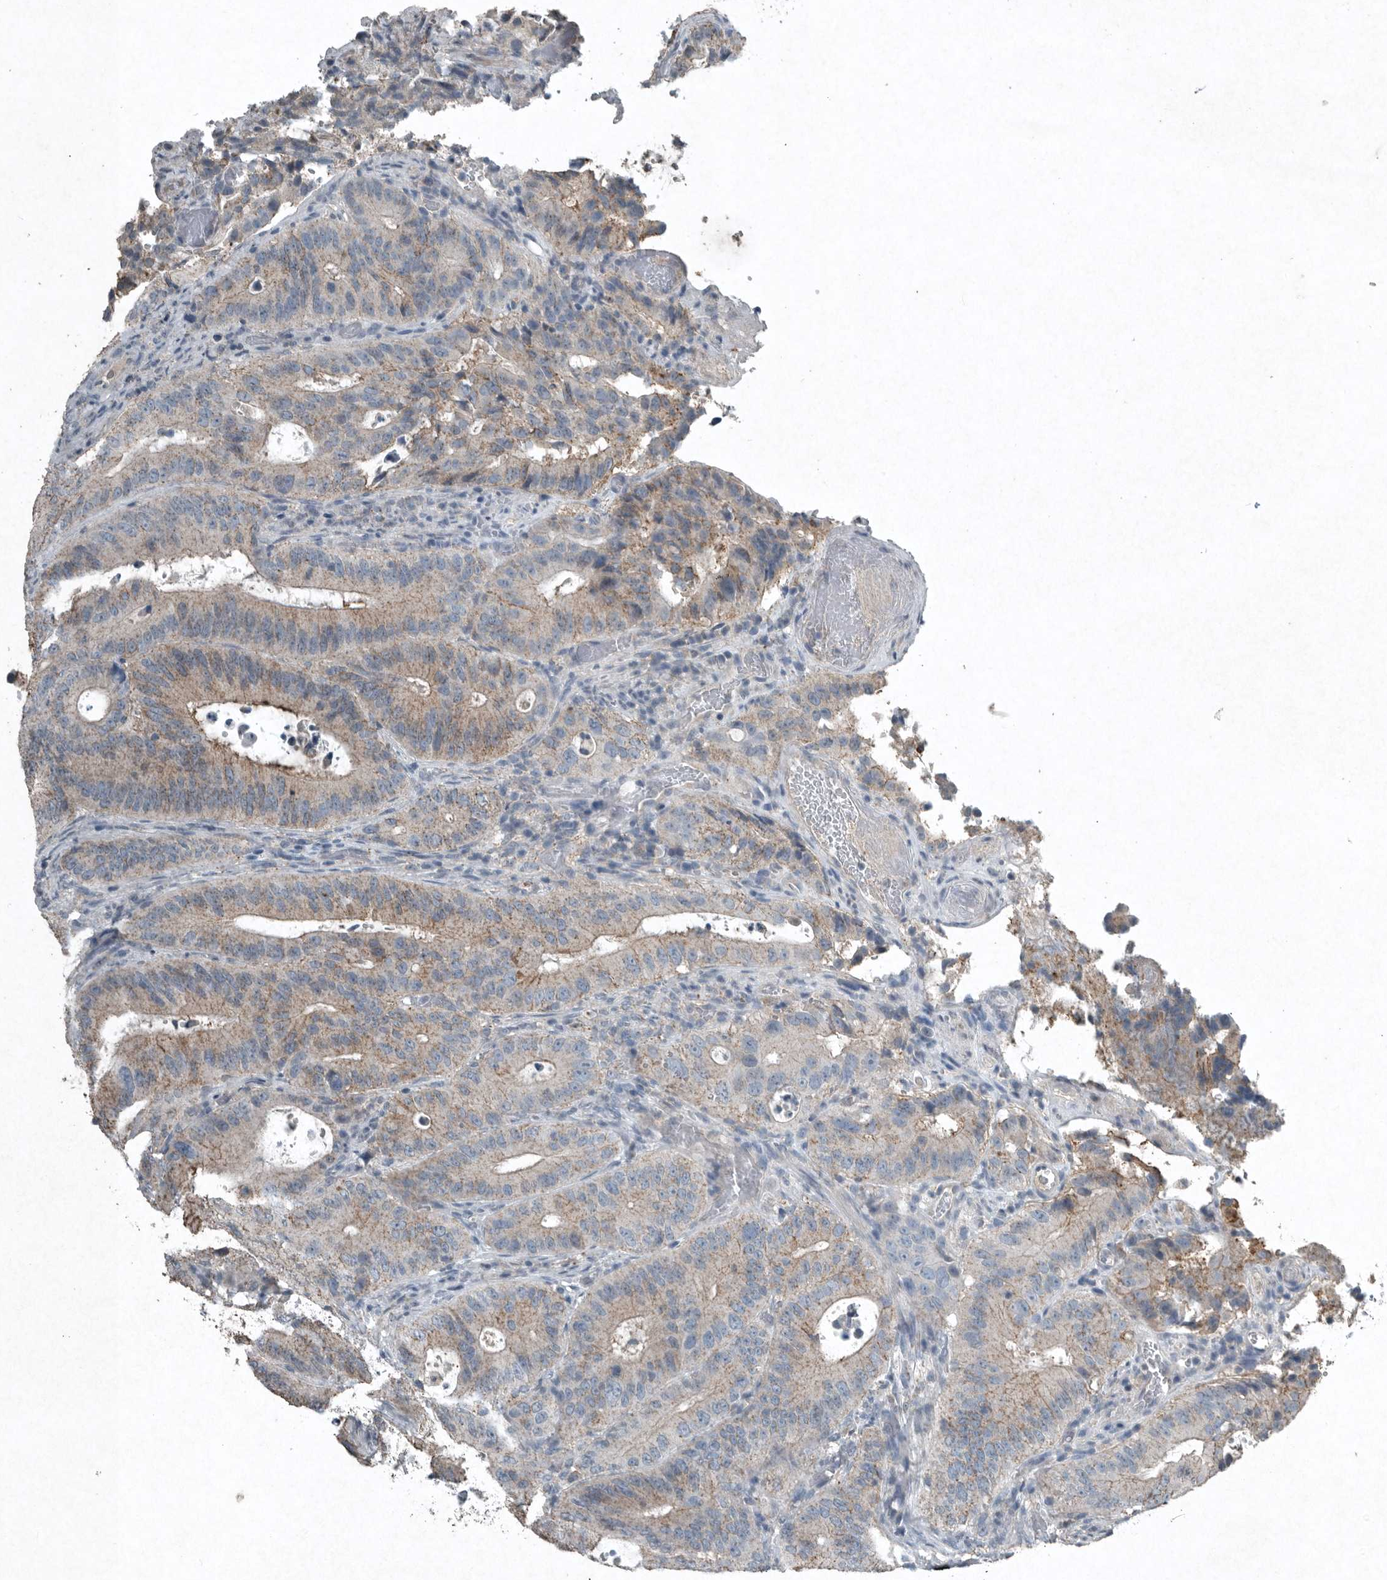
{"staining": {"intensity": "weak", "quantity": ">75%", "location": "cytoplasmic/membranous"}, "tissue": "colorectal cancer", "cell_type": "Tumor cells", "image_type": "cancer", "snomed": [{"axis": "morphology", "description": "Adenocarcinoma, NOS"}, {"axis": "topography", "description": "Colon"}], "caption": "Weak cytoplasmic/membranous staining is present in about >75% of tumor cells in adenocarcinoma (colorectal).", "gene": "IL20", "patient": {"sex": "male", "age": 83}}